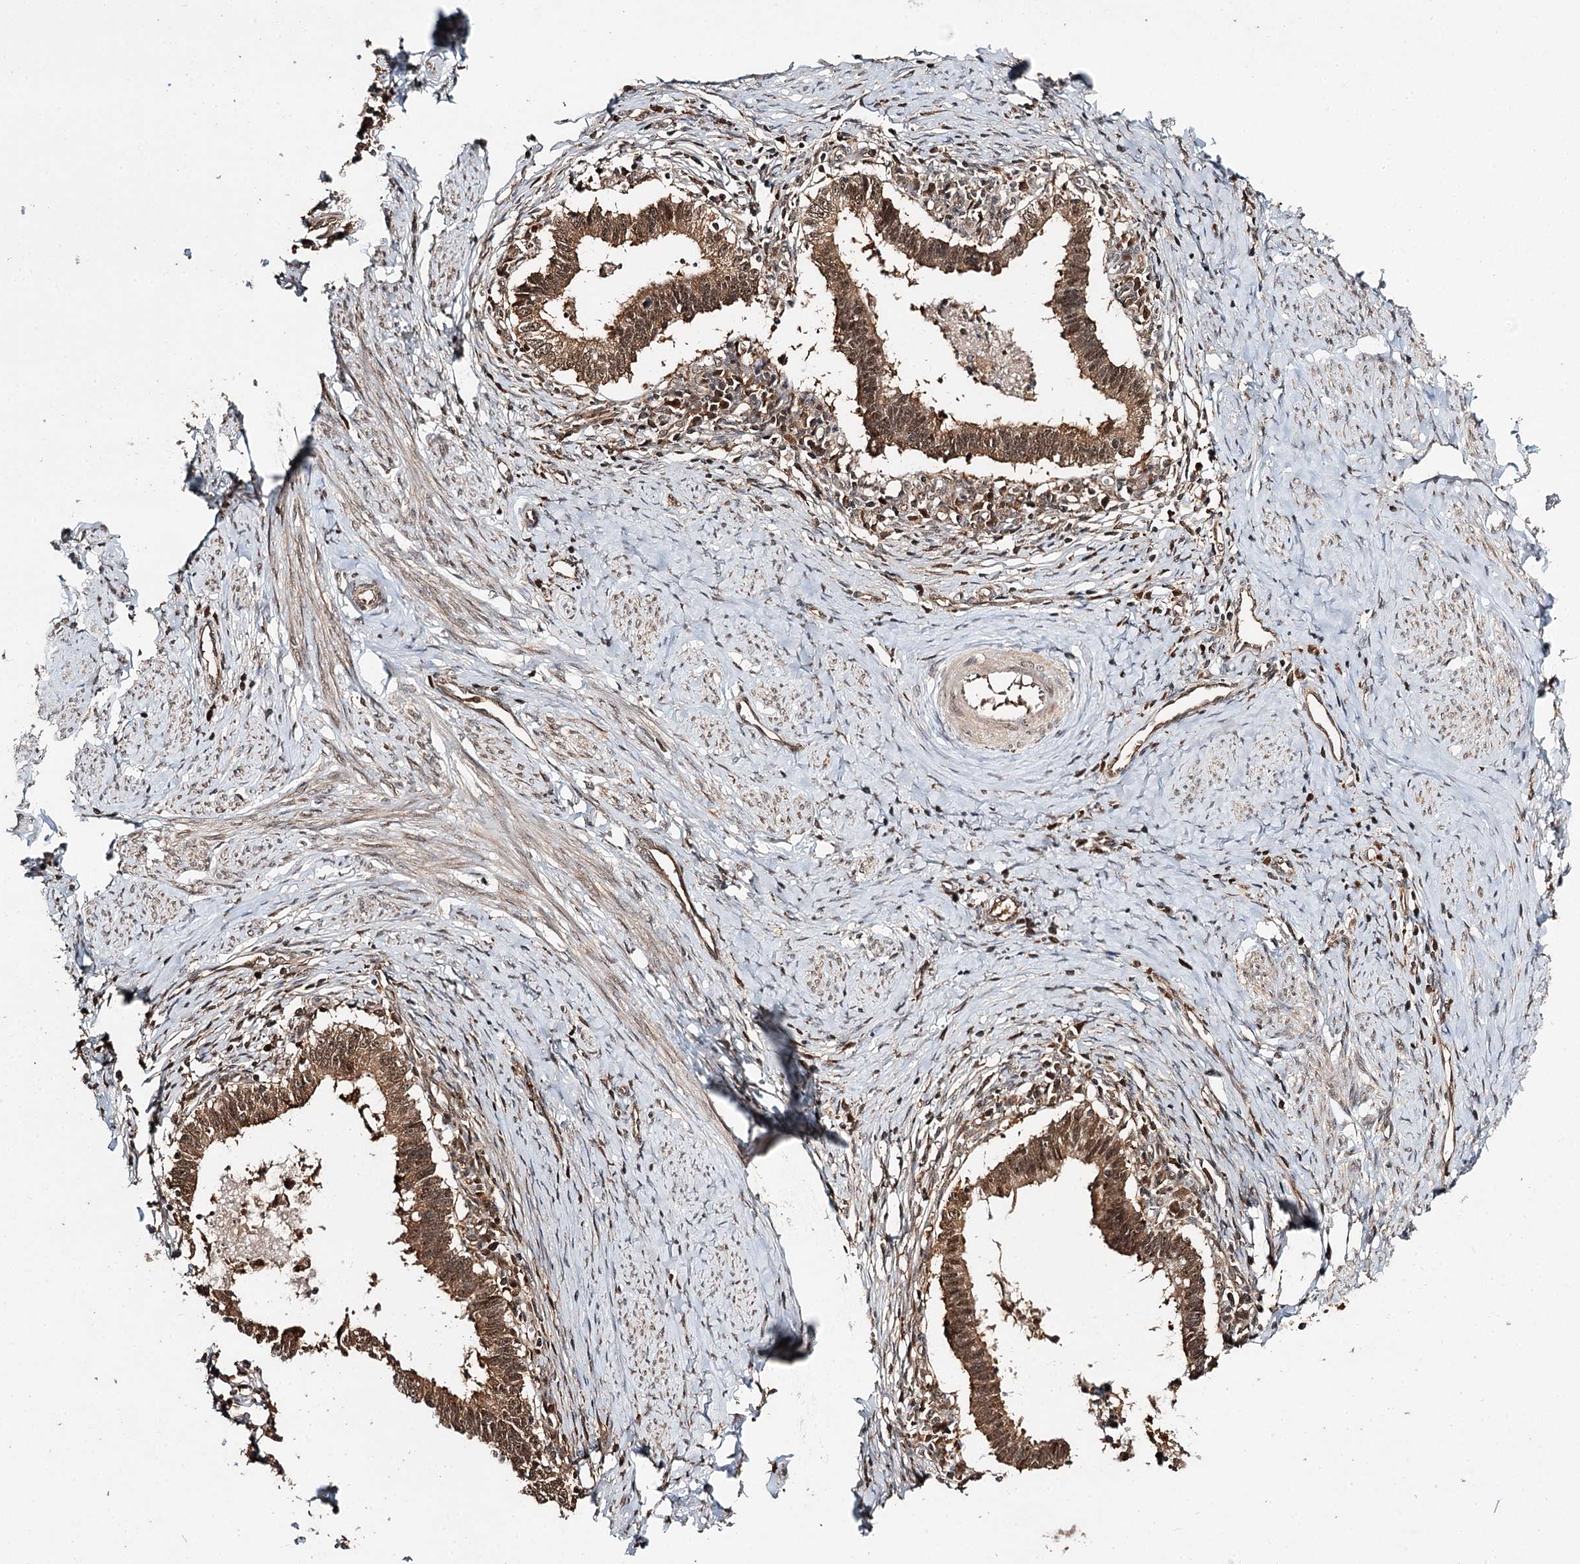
{"staining": {"intensity": "moderate", "quantity": ">75%", "location": "cytoplasmic/membranous,nuclear"}, "tissue": "cervical cancer", "cell_type": "Tumor cells", "image_type": "cancer", "snomed": [{"axis": "morphology", "description": "Adenocarcinoma, NOS"}, {"axis": "topography", "description": "Cervix"}], "caption": "Protein expression analysis of human cervical cancer (adenocarcinoma) reveals moderate cytoplasmic/membranous and nuclear positivity in approximately >75% of tumor cells.", "gene": "N6AMT1", "patient": {"sex": "female", "age": 36}}